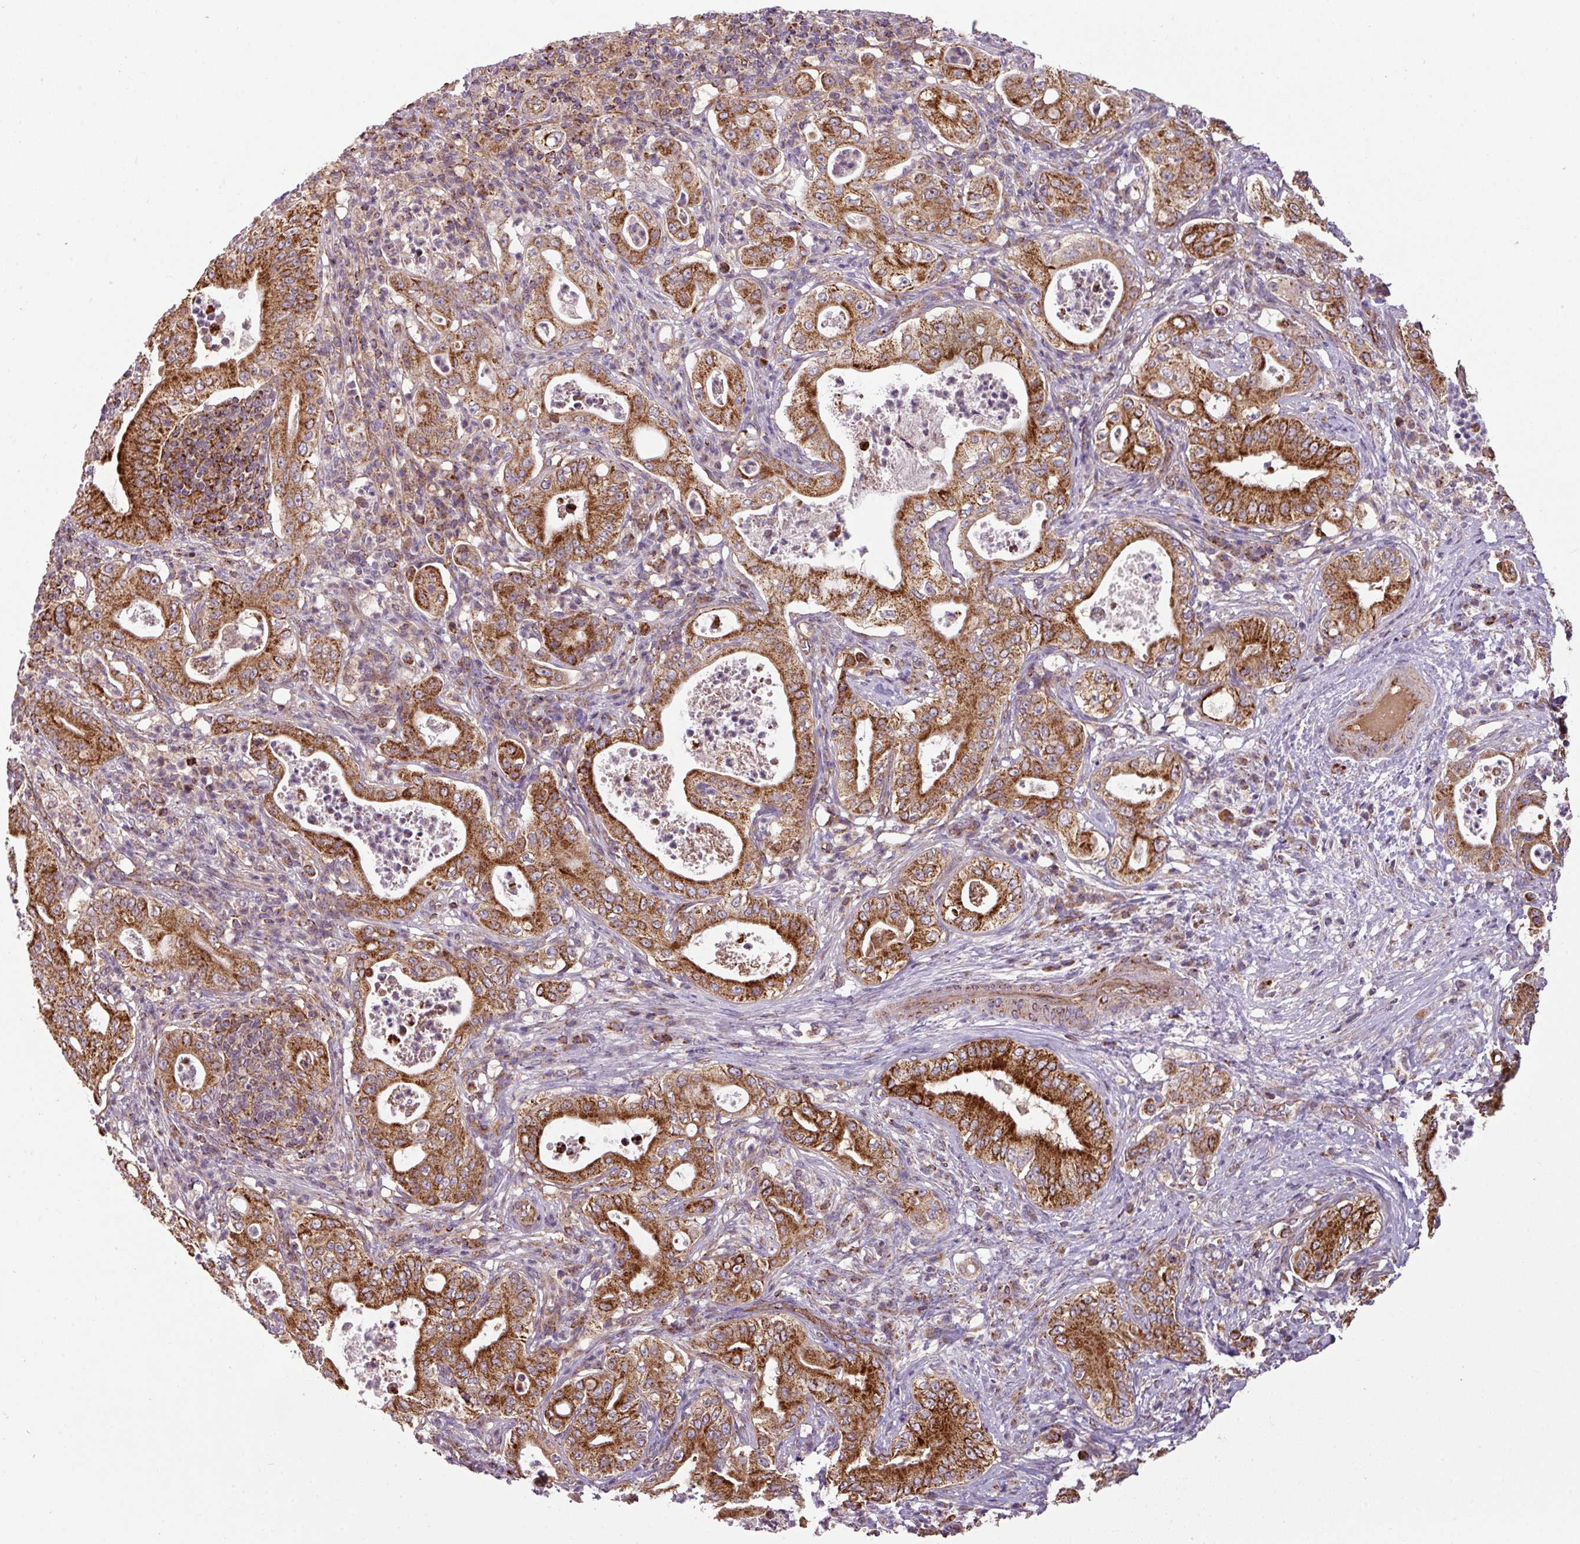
{"staining": {"intensity": "strong", "quantity": ">75%", "location": "cytoplasmic/membranous"}, "tissue": "pancreatic cancer", "cell_type": "Tumor cells", "image_type": "cancer", "snomed": [{"axis": "morphology", "description": "Adenocarcinoma, NOS"}, {"axis": "topography", "description": "Pancreas"}], "caption": "Tumor cells show high levels of strong cytoplasmic/membranous expression in about >75% of cells in human pancreatic adenocarcinoma. The protein of interest is stained brown, and the nuclei are stained in blue (DAB IHC with brightfield microscopy, high magnification).", "gene": "PRELID3B", "patient": {"sex": "male", "age": 71}}